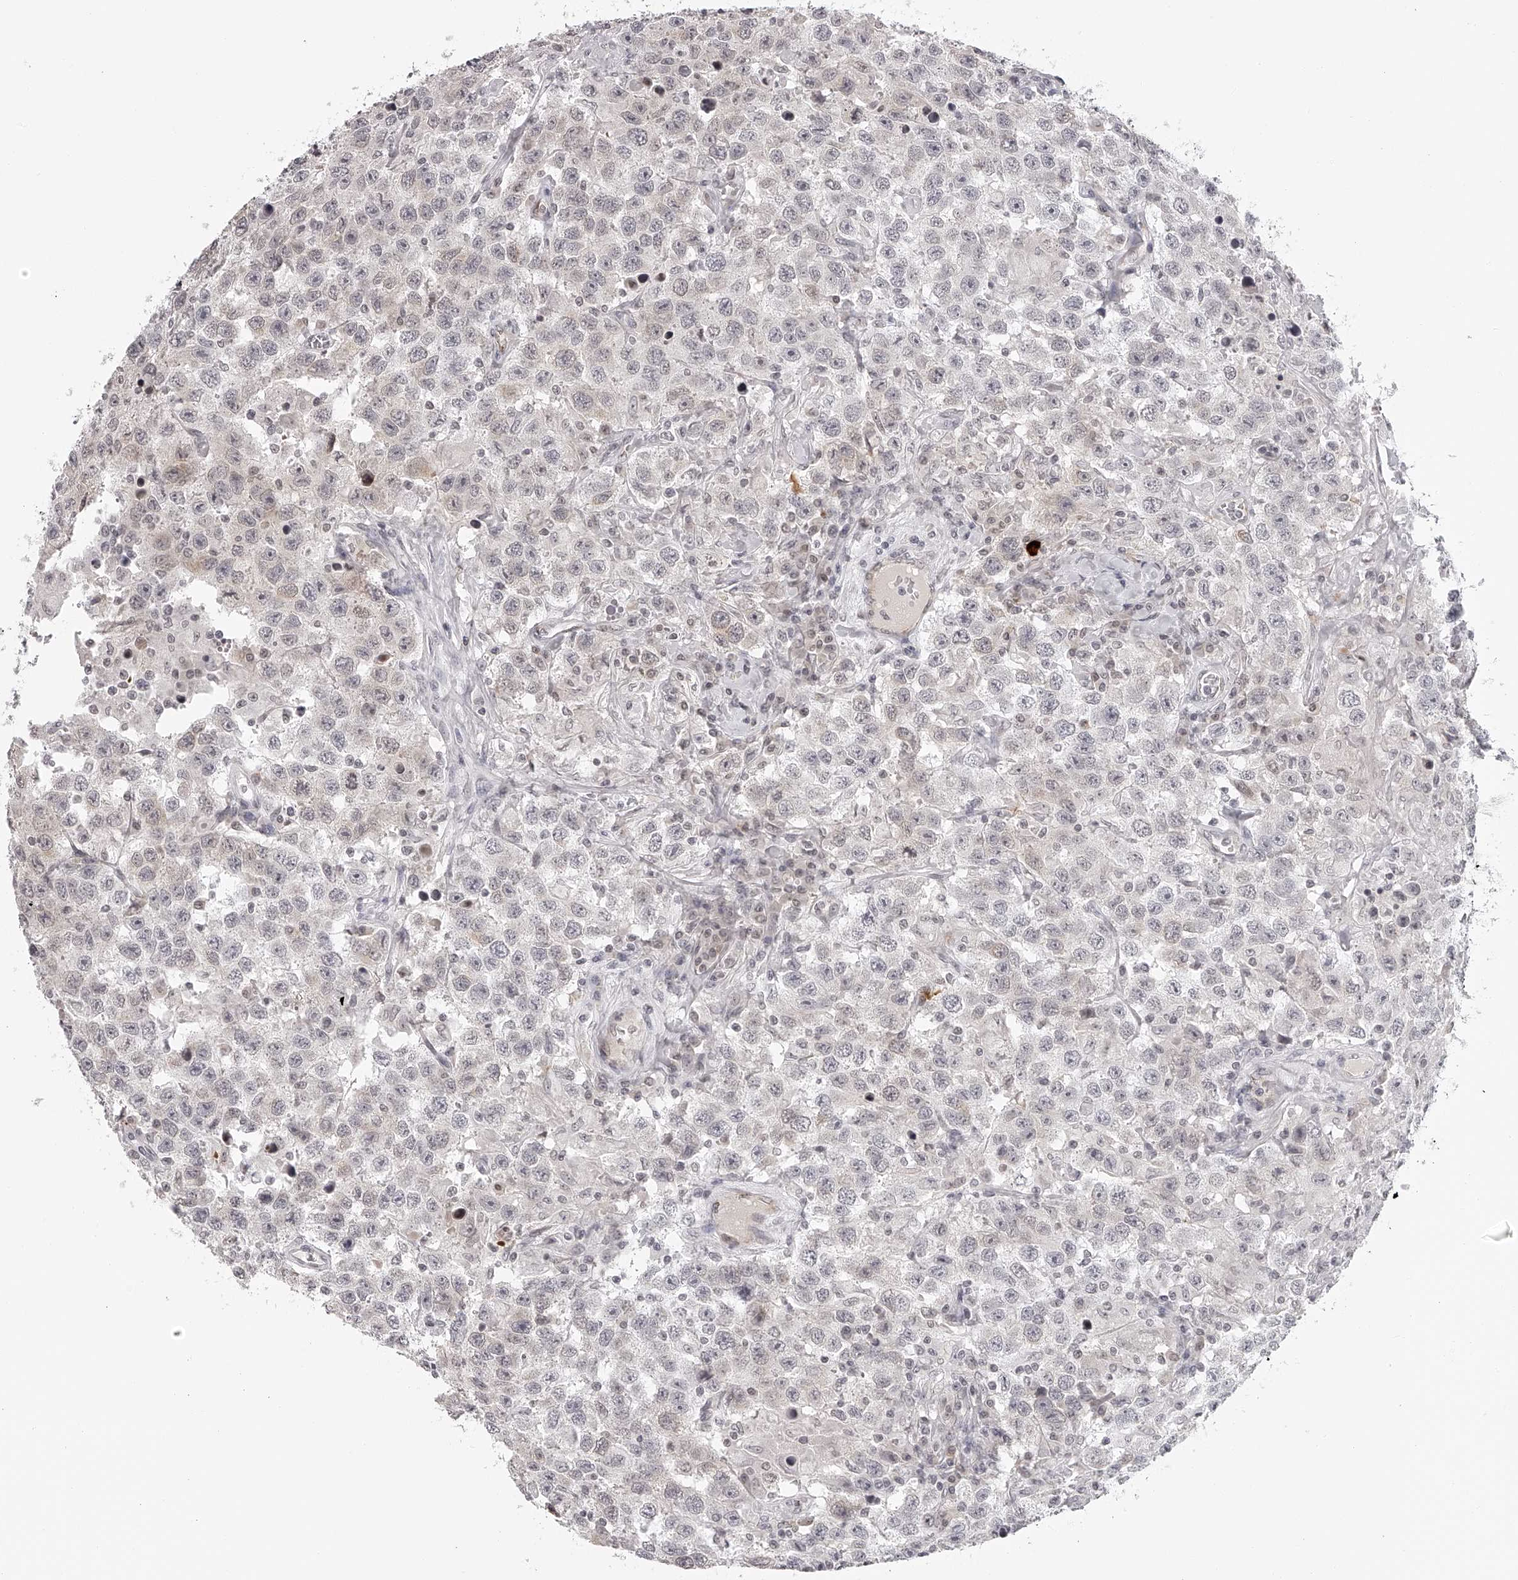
{"staining": {"intensity": "negative", "quantity": "none", "location": "none"}, "tissue": "testis cancer", "cell_type": "Tumor cells", "image_type": "cancer", "snomed": [{"axis": "morphology", "description": "Seminoma, NOS"}, {"axis": "topography", "description": "Testis"}], "caption": "Immunohistochemistry histopathology image of human seminoma (testis) stained for a protein (brown), which demonstrates no positivity in tumor cells.", "gene": "RNF220", "patient": {"sex": "male", "age": 41}}